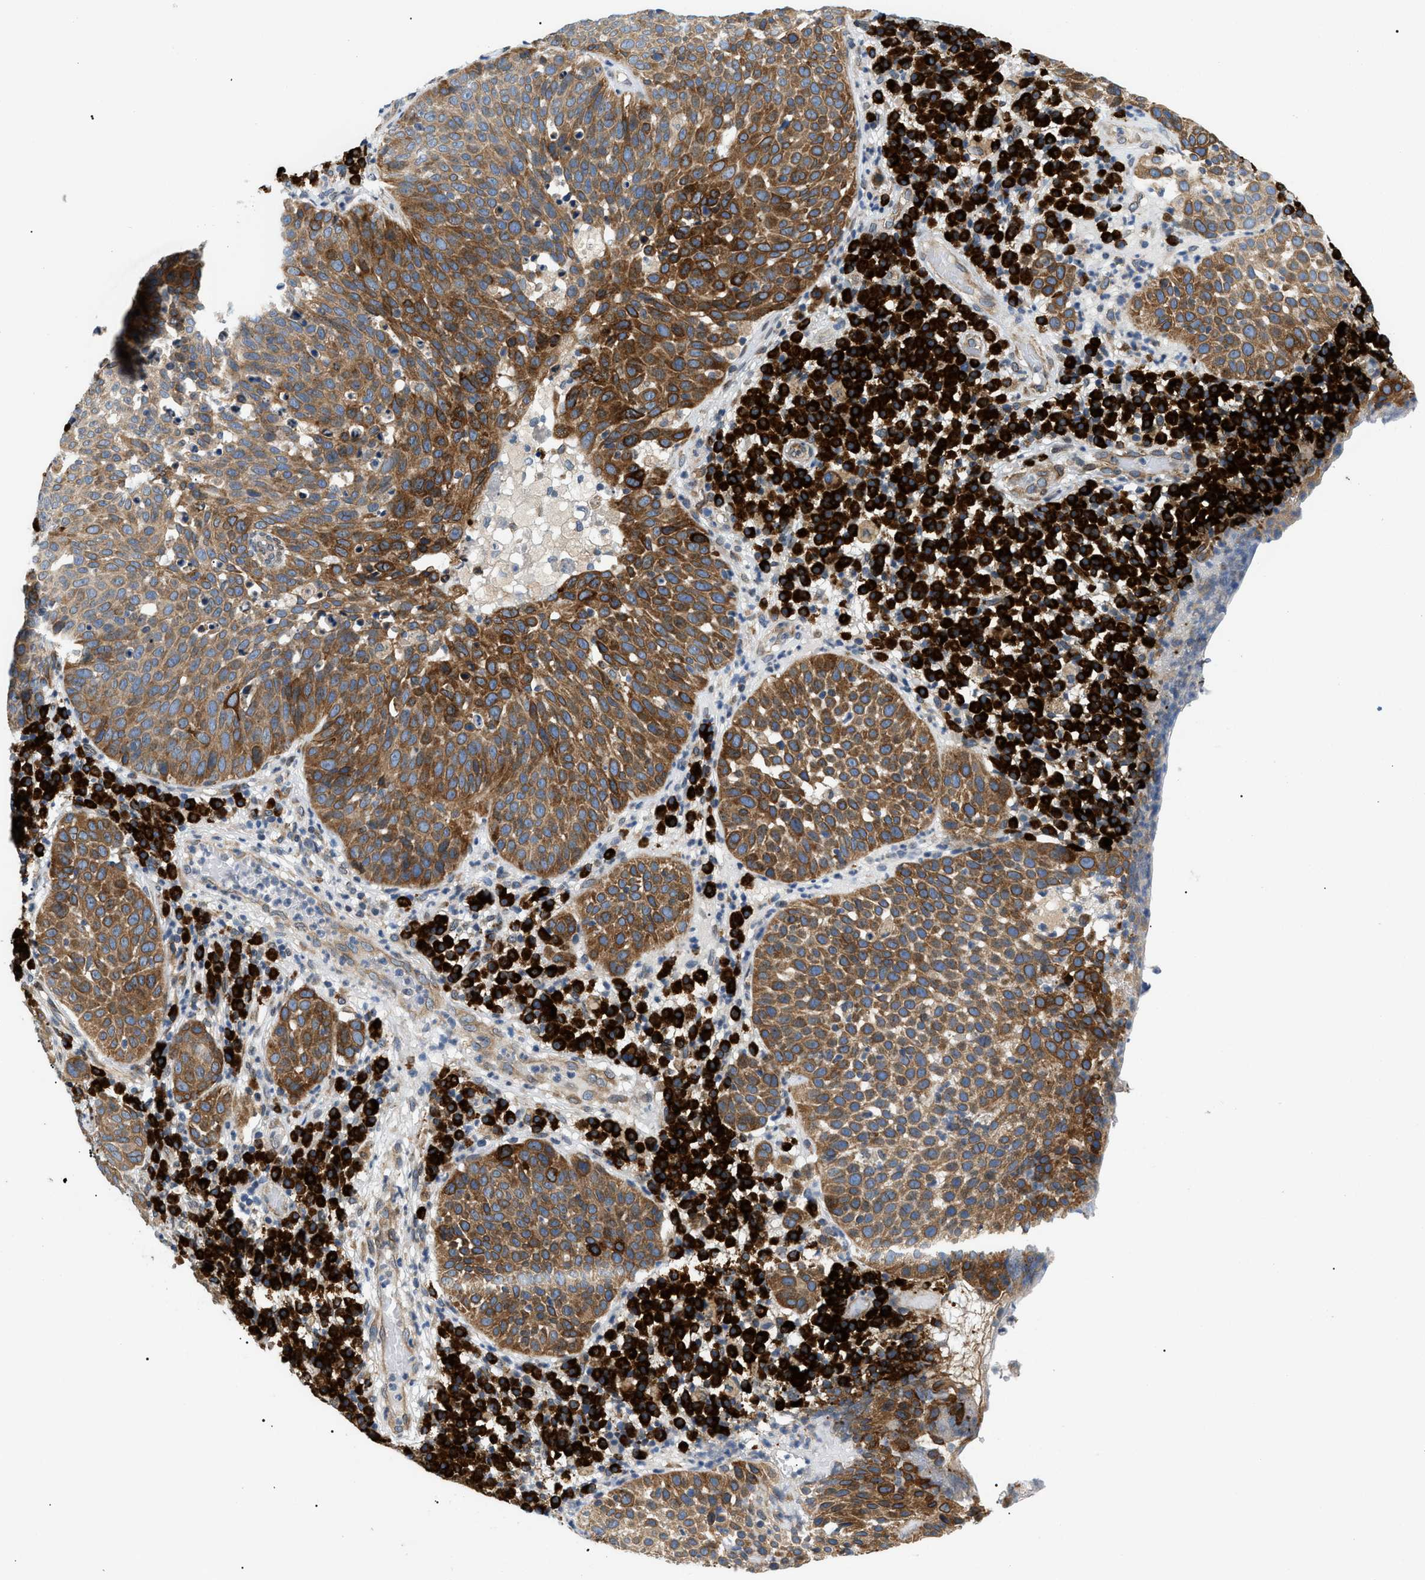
{"staining": {"intensity": "moderate", "quantity": ">75%", "location": "cytoplasmic/membranous"}, "tissue": "skin cancer", "cell_type": "Tumor cells", "image_type": "cancer", "snomed": [{"axis": "morphology", "description": "Squamous cell carcinoma in situ, NOS"}, {"axis": "morphology", "description": "Squamous cell carcinoma, NOS"}, {"axis": "topography", "description": "Skin"}], "caption": "This photomicrograph displays immunohistochemistry staining of human skin cancer (squamous cell carcinoma), with medium moderate cytoplasmic/membranous staining in about >75% of tumor cells.", "gene": "DERL1", "patient": {"sex": "male", "age": 93}}